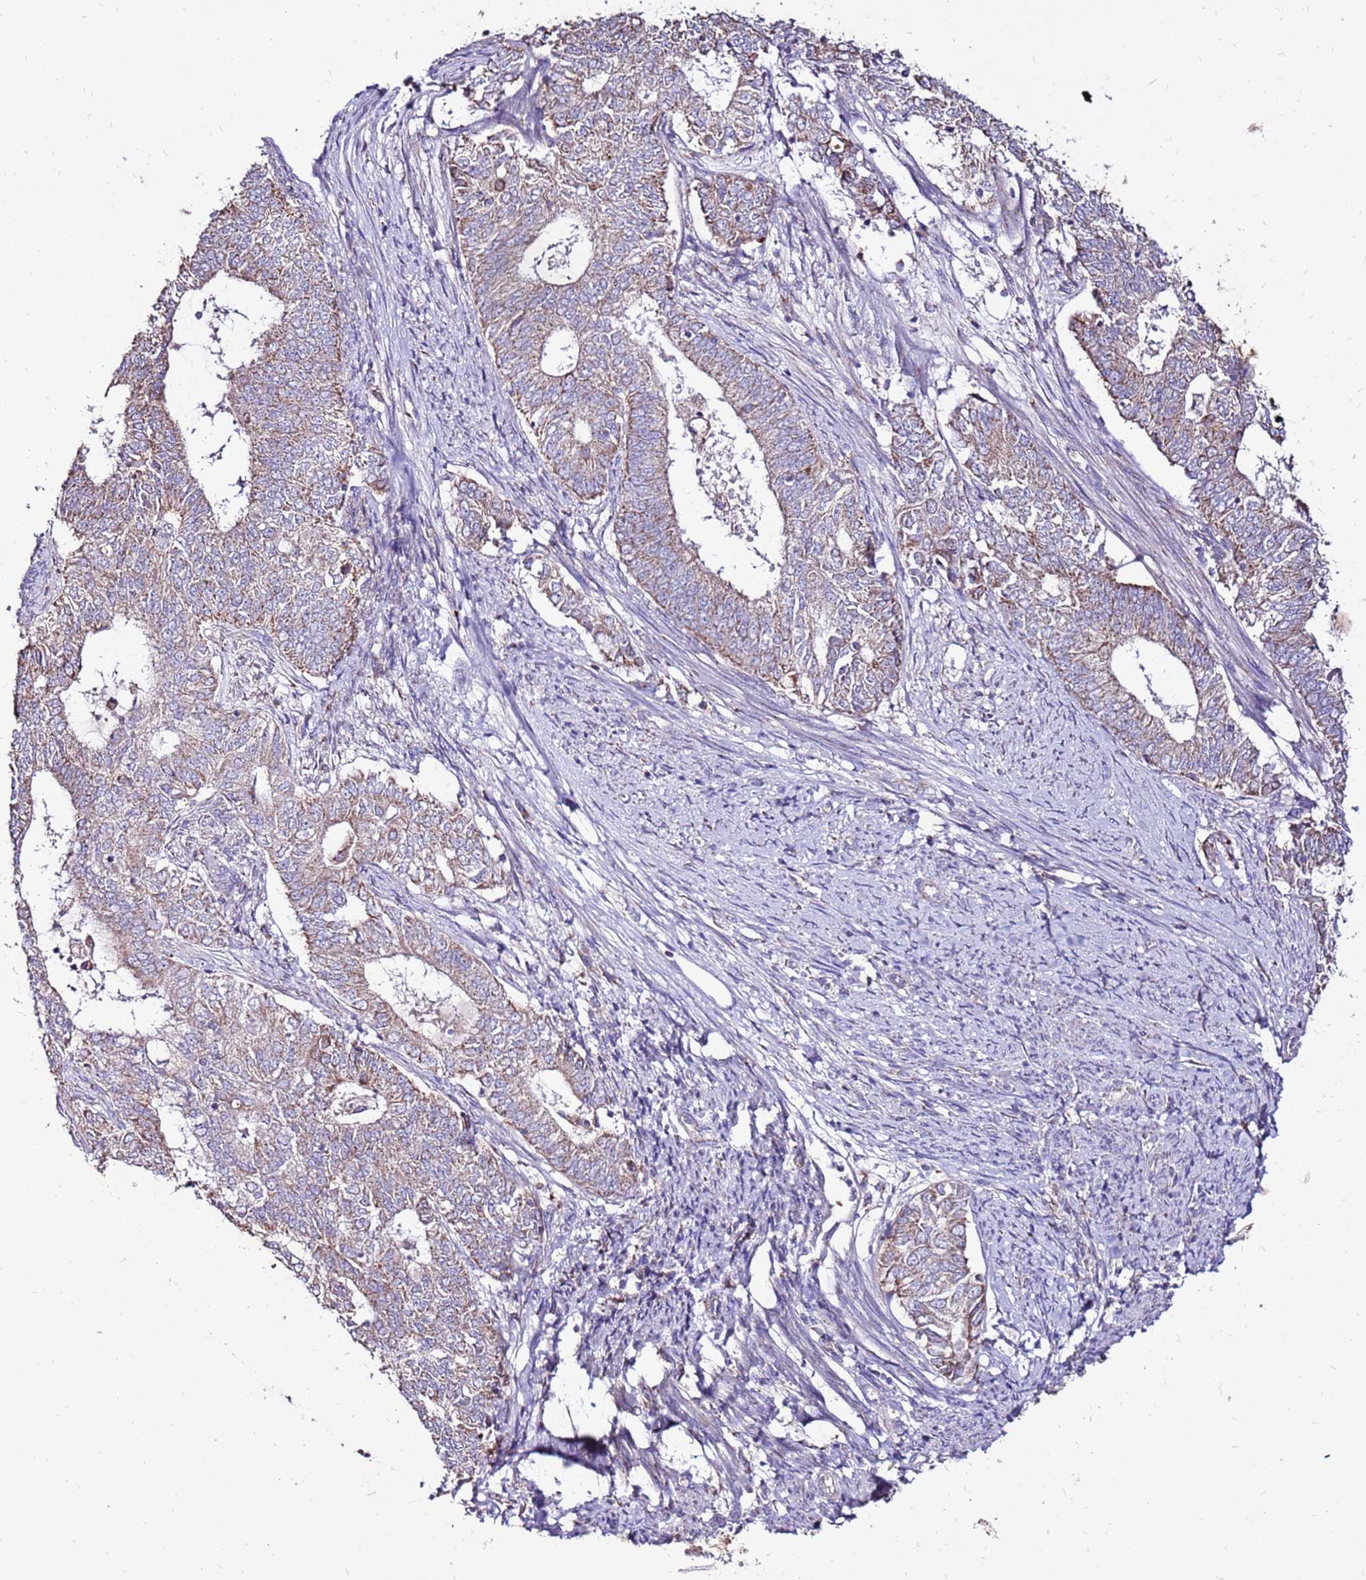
{"staining": {"intensity": "weak", "quantity": "25%-75%", "location": "cytoplasmic/membranous"}, "tissue": "endometrial cancer", "cell_type": "Tumor cells", "image_type": "cancer", "snomed": [{"axis": "morphology", "description": "Adenocarcinoma, NOS"}, {"axis": "topography", "description": "Endometrium"}], "caption": "Endometrial cancer tissue exhibits weak cytoplasmic/membranous staining in approximately 25%-75% of tumor cells, visualized by immunohistochemistry. Ihc stains the protein of interest in brown and the nuclei are stained blue.", "gene": "SPSB3", "patient": {"sex": "female", "age": 62}}